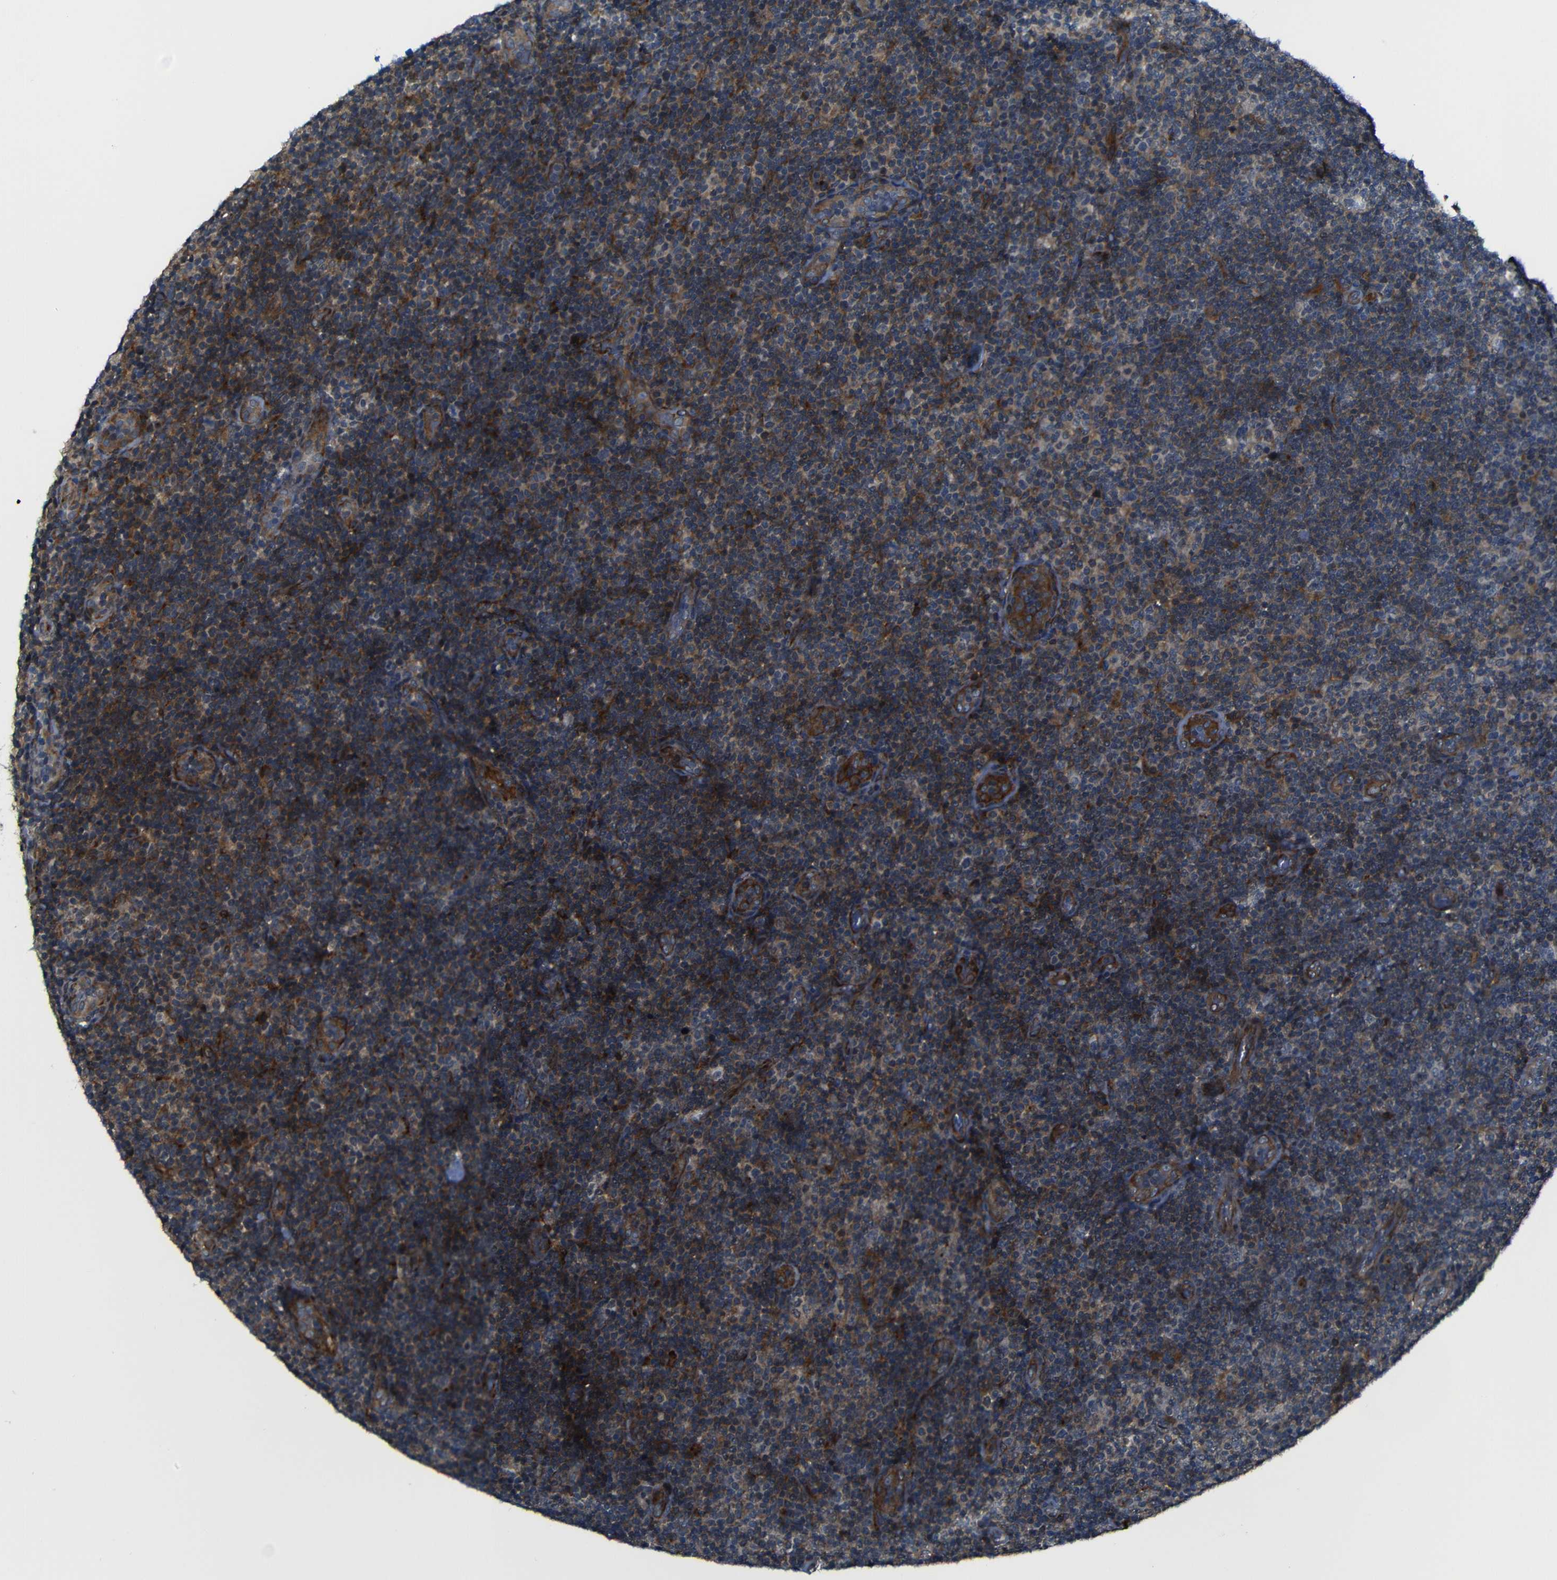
{"staining": {"intensity": "moderate", "quantity": ">75%", "location": "cytoplasmic/membranous"}, "tissue": "lymphoma", "cell_type": "Tumor cells", "image_type": "cancer", "snomed": [{"axis": "morphology", "description": "Malignant lymphoma, non-Hodgkin's type, Low grade"}, {"axis": "topography", "description": "Lymph node"}], "caption": "This photomicrograph shows IHC staining of low-grade malignant lymphoma, non-Hodgkin's type, with medium moderate cytoplasmic/membranous staining in about >75% of tumor cells.", "gene": "KIAA0513", "patient": {"sex": "male", "age": 83}}